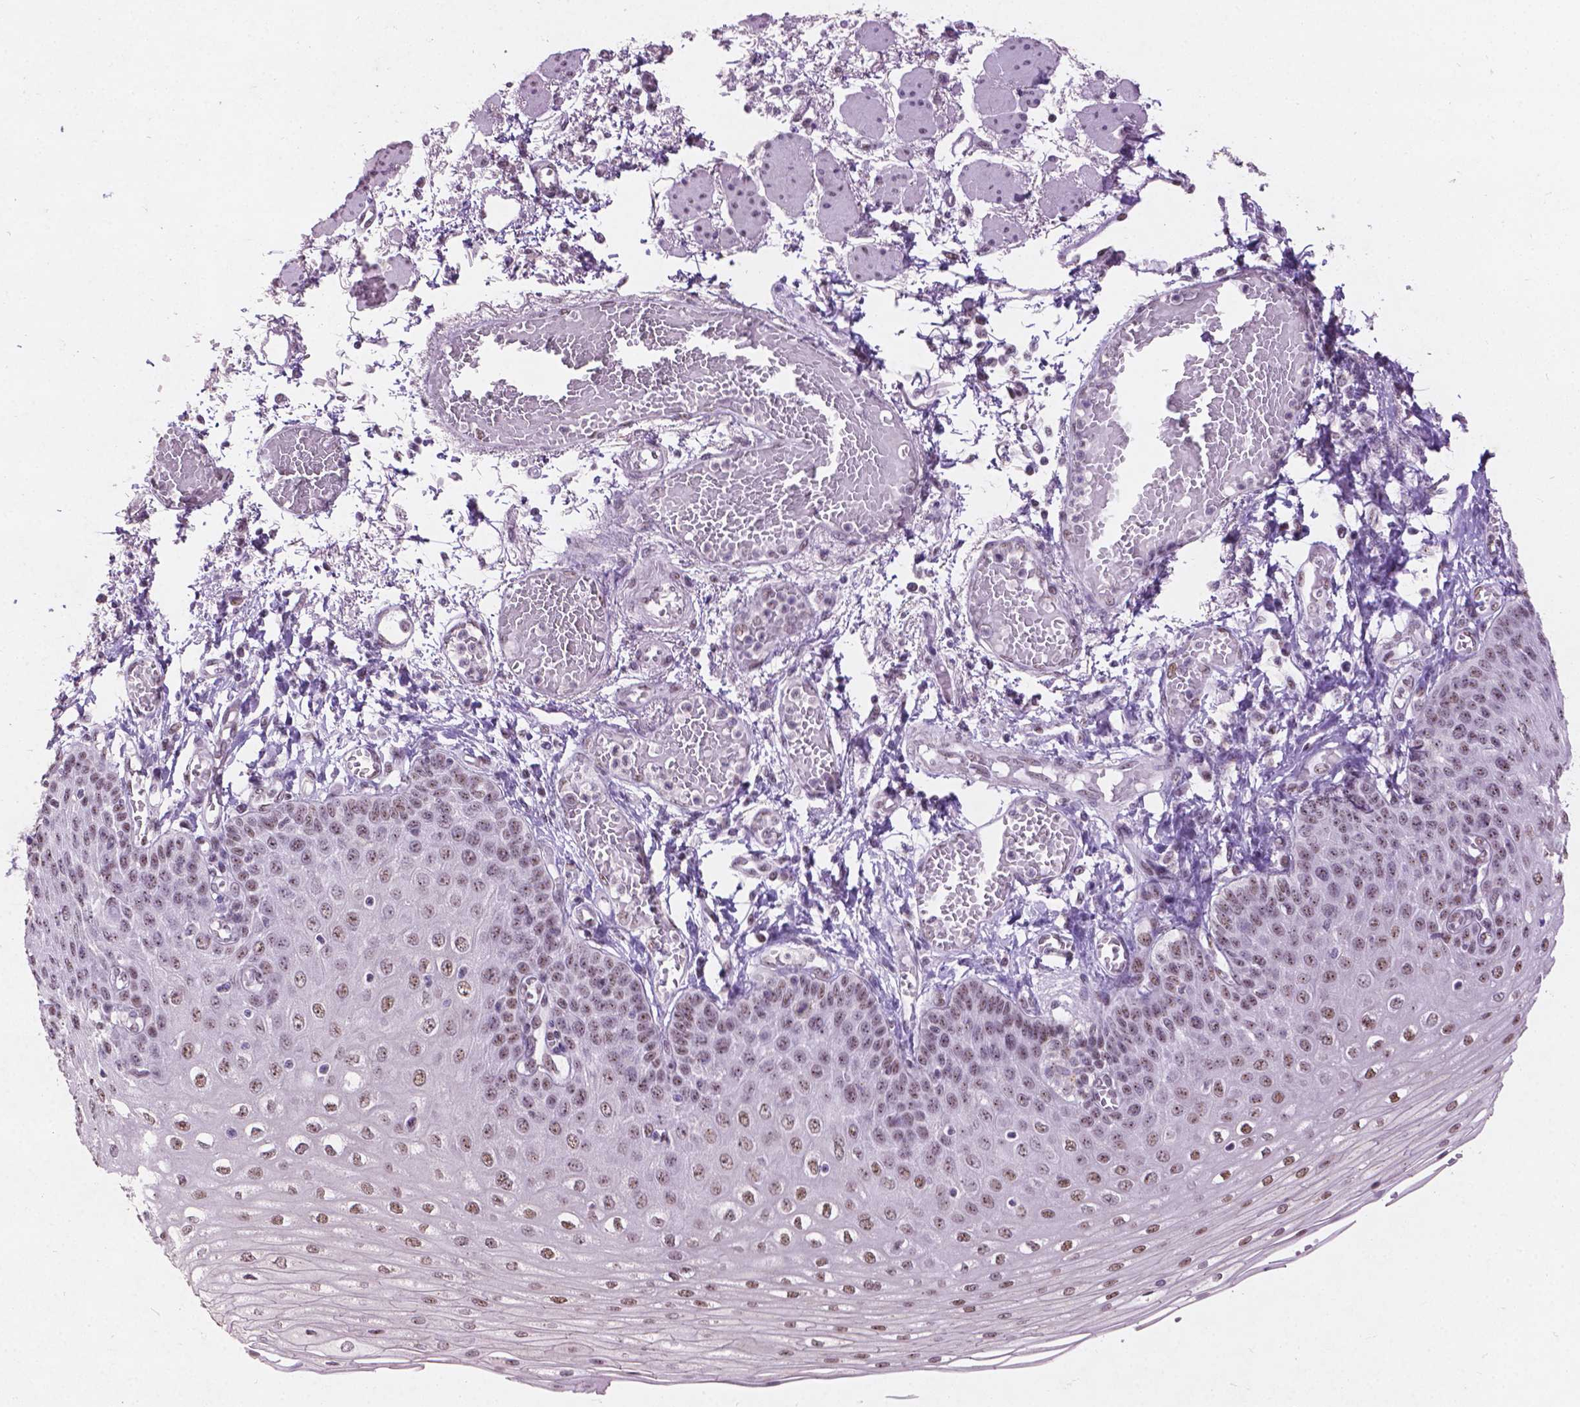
{"staining": {"intensity": "moderate", "quantity": "25%-75%", "location": "nuclear"}, "tissue": "esophagus", "cell_type": "Squamous epithelial cells", "image_type": "normal", "snomed": [{"axis": "morphology", "description": "Normal tissue, NOS"}, {"axis": "morphology", "description": "Adenocarcinoma, NOS"}, {"axis": "topography", "description": "Esophagus"}], "caption": "Benign esophagus exhibits moderate nuclear positivity in about 25%-75% of squamous epithelial cells, visualized by immunohistochemistry.", "gene": "COIL", "patient": {"sex": "male", "age": 81}}